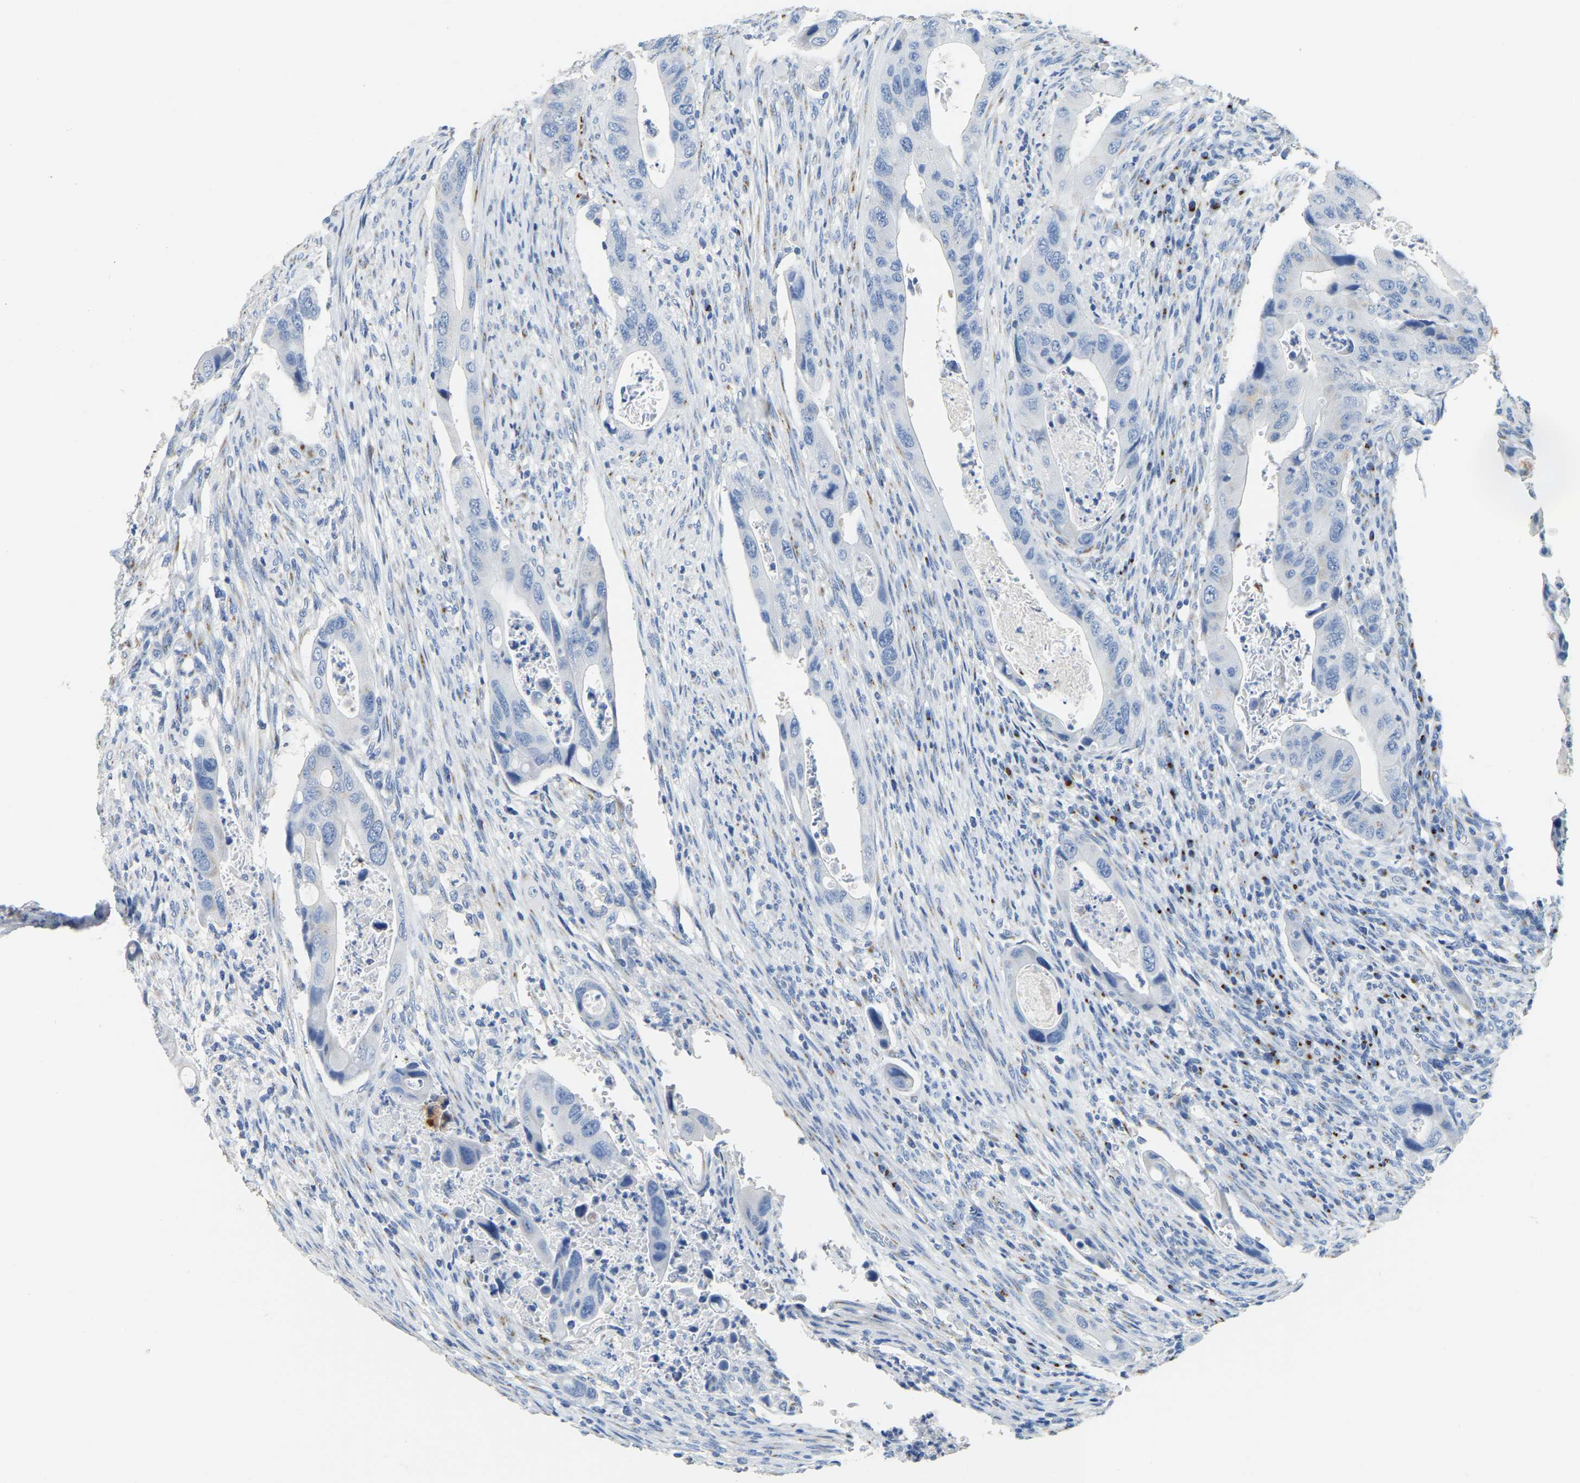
{"staining": {"intensity": "negative", "quantity": "none", "location": "none"}, "tissue": "colorectal cancer", "cell_type": "Tumor cells", "image_type": "cancer", "snomed": [{"axis": "morphology", "description": "Adenocarcinoma, NOS"}, {"axis": "topography", "description": "Rectum"}], "caption": "This is a image of IHC staining of colorectal adenocarcinoma, which shows no expression in tumor cells. The staining is performed using DAB brown chromogen with nuclei counter-stained in using hematoxylin.", "gene": "FAM174A", "patient": {"sex": "female", "age": 57}}